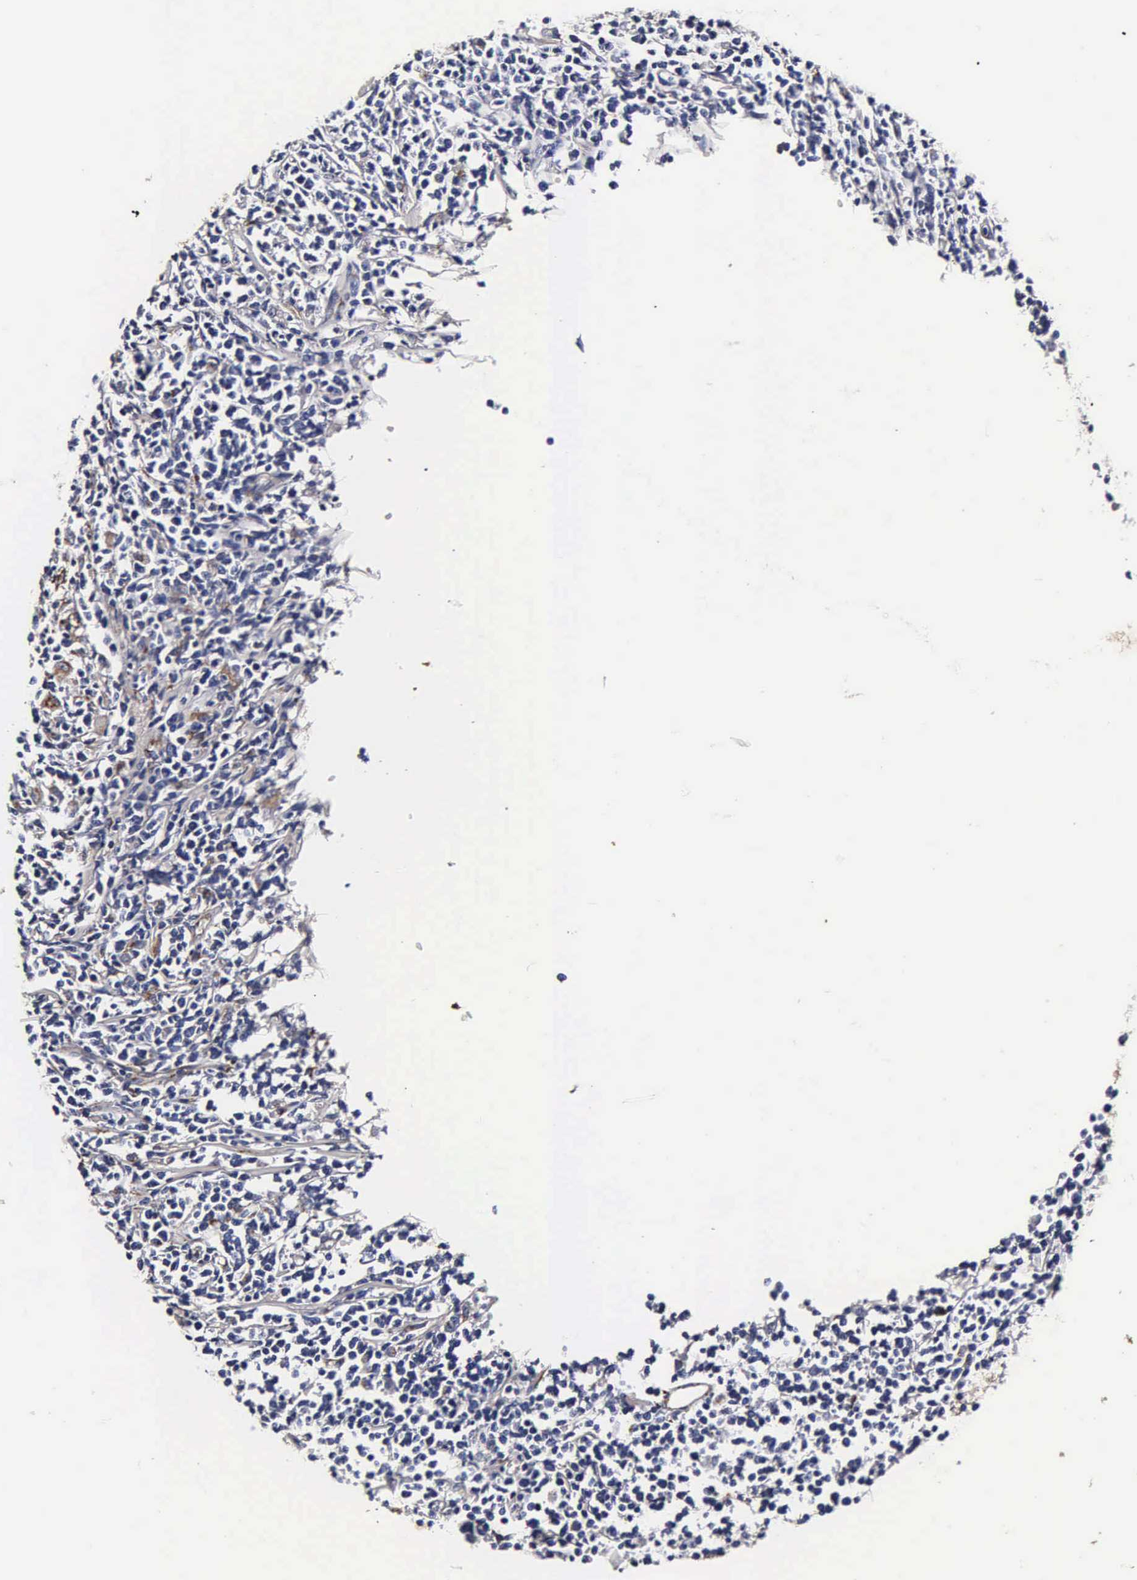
{"staining": {"intensity": "negative", "quantity": "none", "location": "none"}, "tissue": "lymphoma", "cell_type": "Tumor cells", "image_type": "cancer", "snomed": [{"axis": "morphology", "description": "Malignant lymphoma, non-Hodgkin's type, High grade"}, {"axis": "topography", "description": "Colon"}], "caption": "The image exhibits no significant positivity in tumor cells of malignant lymphoma, non-Hodgkin's type (high-grade).", "gene": "CST3", "patient": {"sex": "male", "age": 82}}